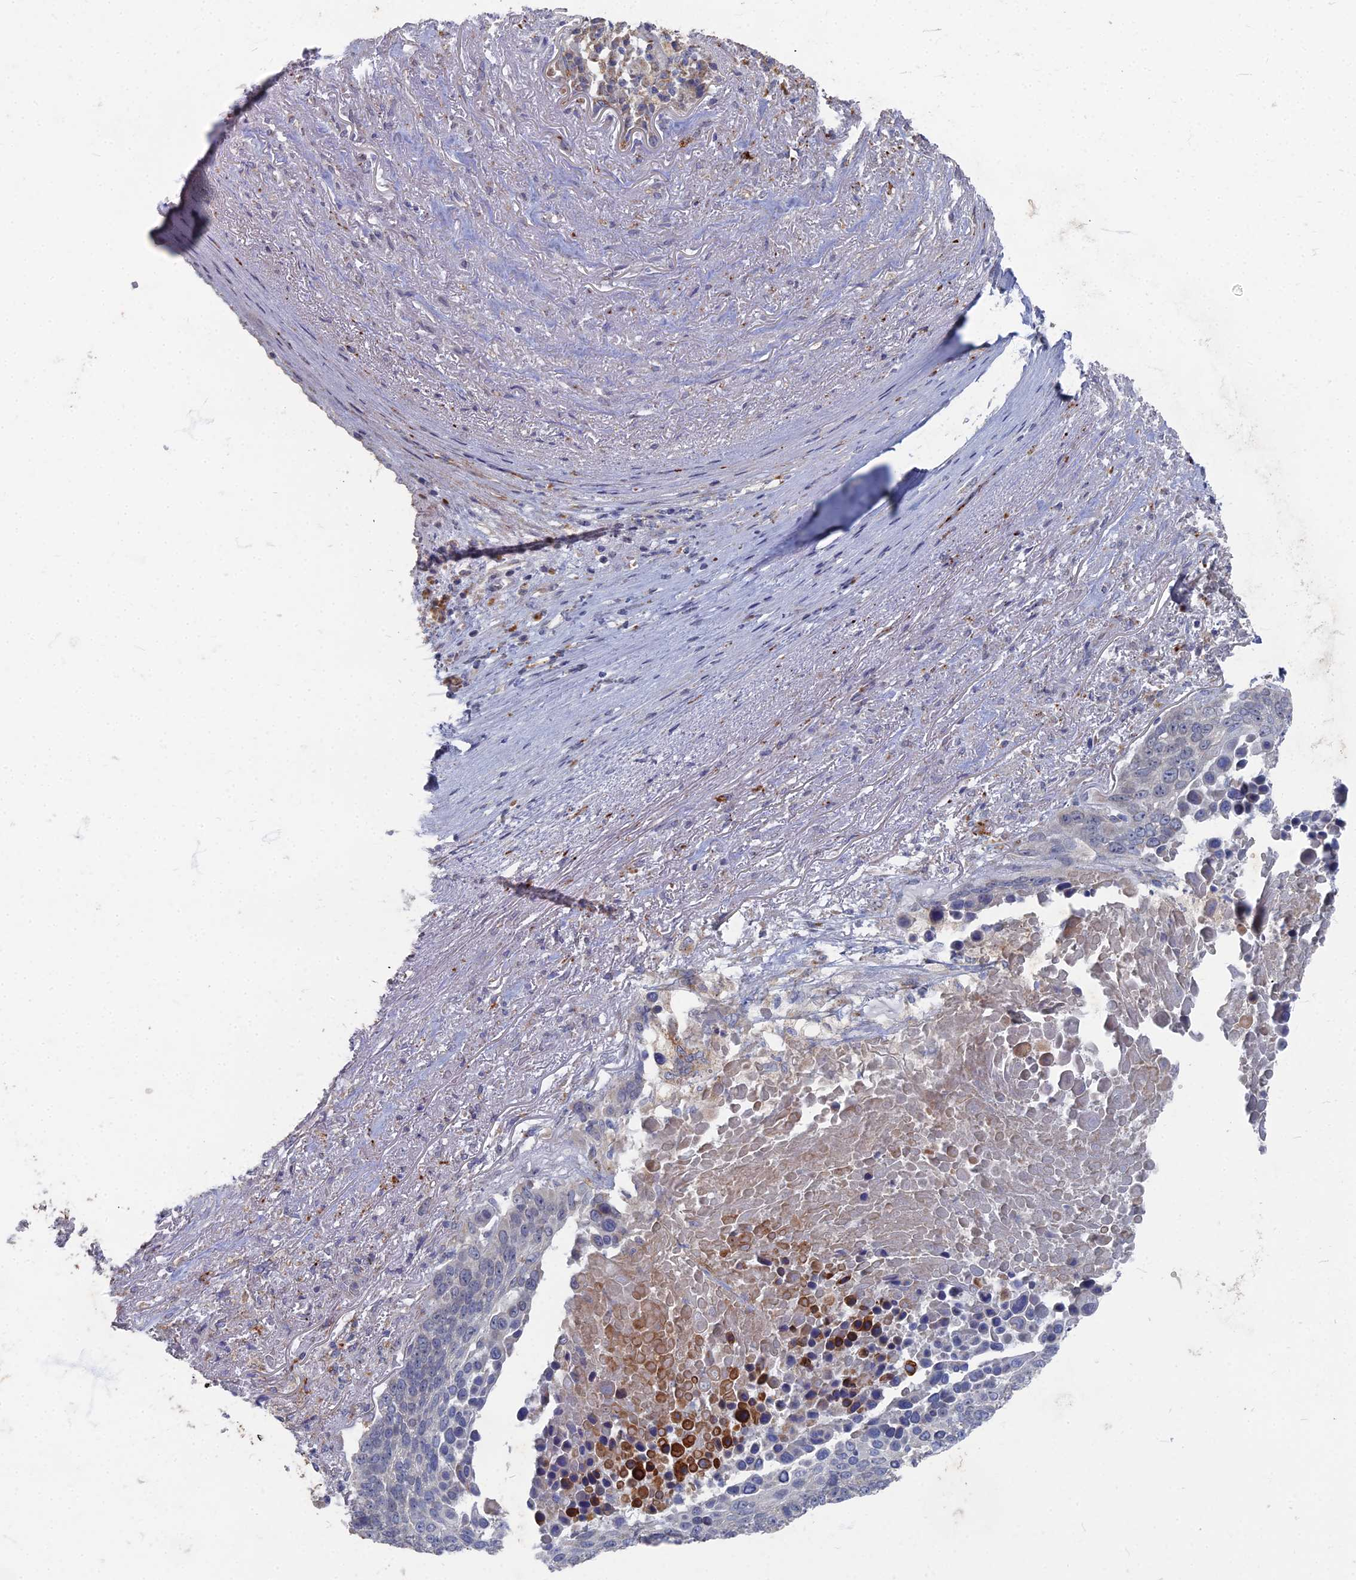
{"staining": {"intensity": "negative", "quantity": "none", "location": "none"}, "tissue": "lung cancer", "cell_type": "Tumor cells", "image_type": "cancer", "snomed": [{"axis": "morphology", "description": "Normal tissue, NOS"}, {"axis": "morphology", "description": "Squamous cell carcinoma, NOS"}, {"axis": "topography", "description": "Lymph node"}, {"axis": "topography", "description": "Lung"}], "caption": "This histopathology image is of lung cancer stained with IHC to label a protein in brown with the nuclei are counter-stained blue. There is no positivity in tumor cells.", "gene": "TMEM128", "patient": {"sex": "male", "age": 66}}